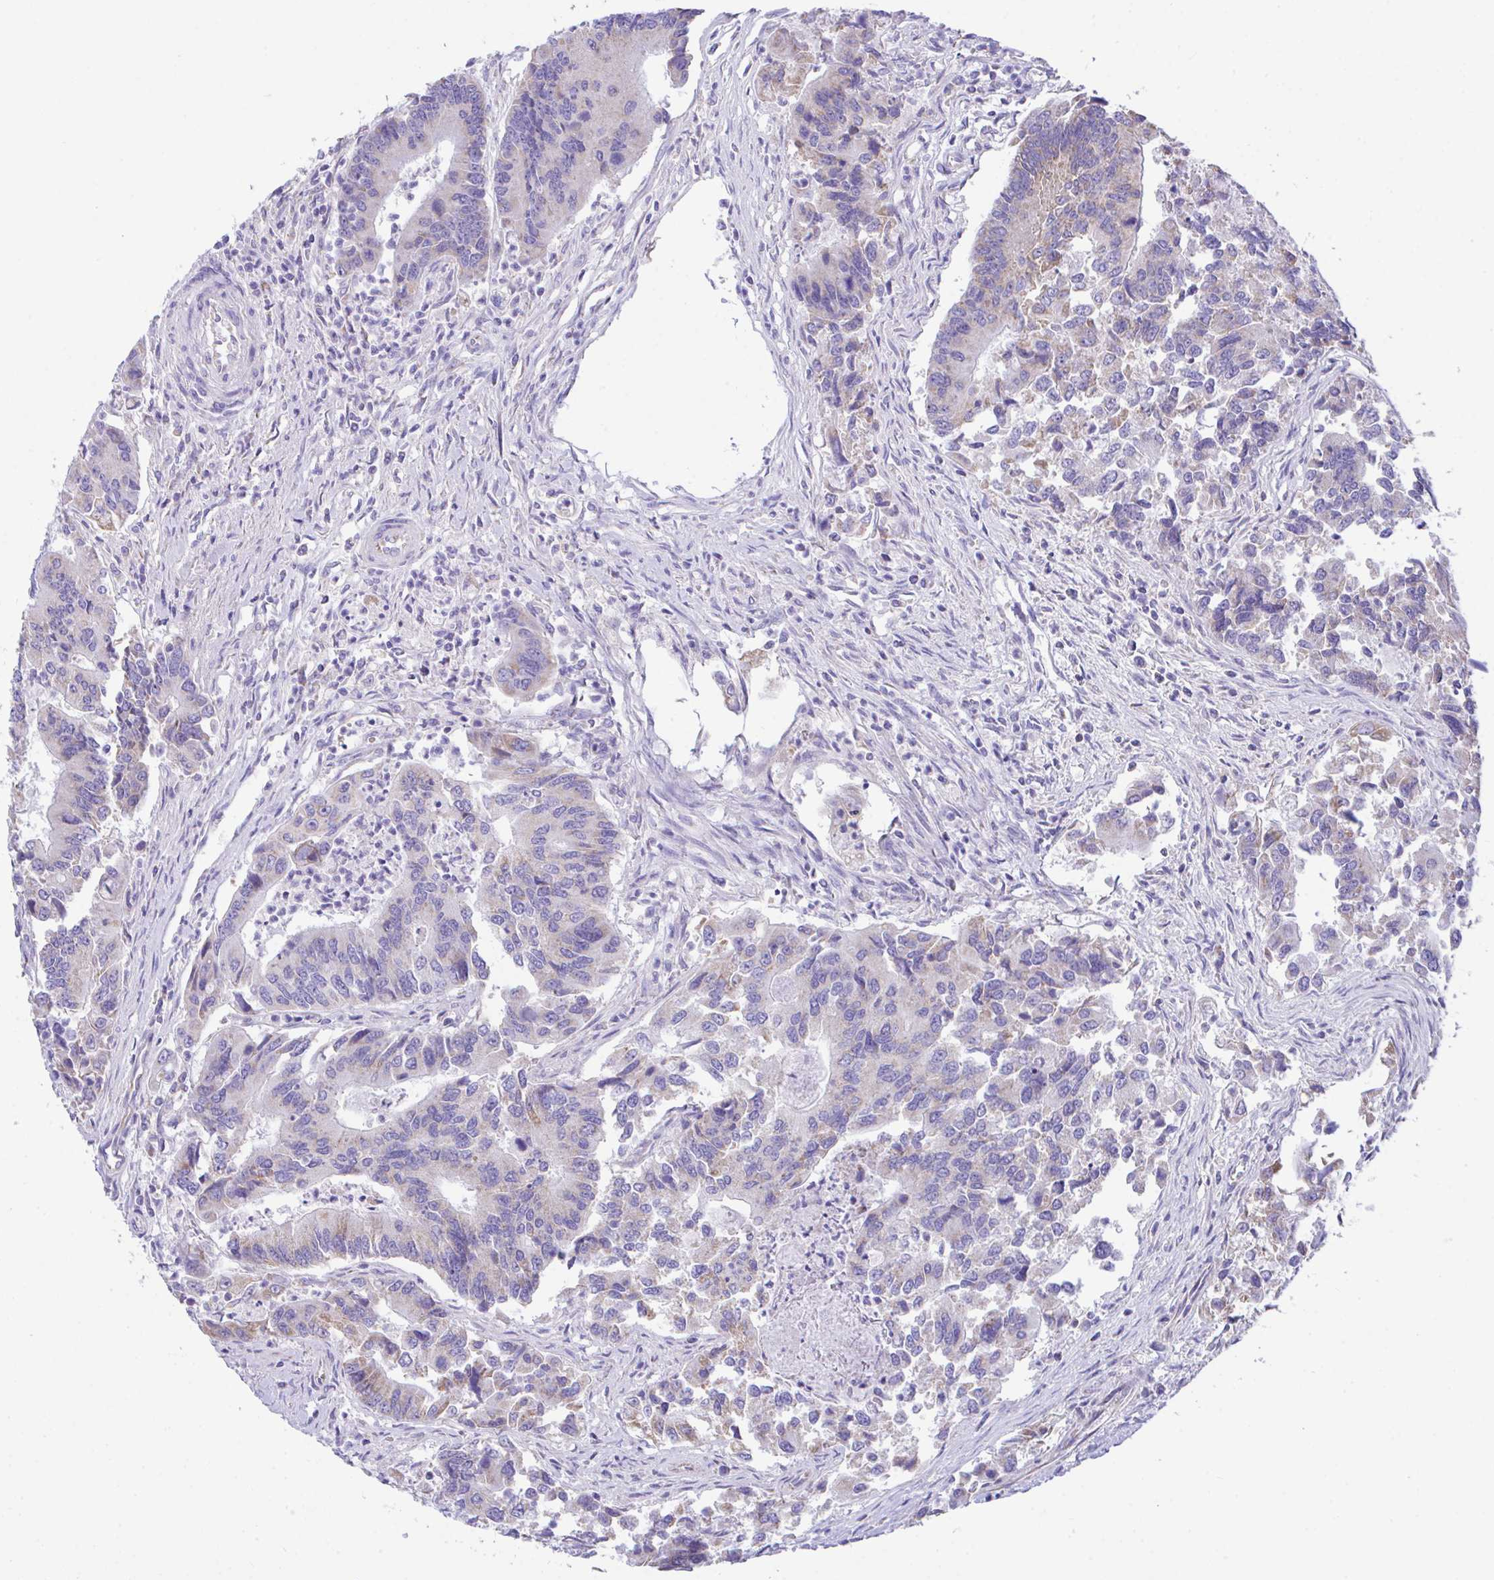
{"staining": {"intensity": "weak", "quantity": "<25%", "location": "cytoplasmic/membranous"}, "tissue": "colorectal cancer", "cell_type": "Tumor cells", "image_type": "cancer", "snomed": [{"axis": "morphology", "description": "Adenocarcinoma, NOS"}, {"axis": "topography", "description": "Colon"}], "caption": "Colorectal cancer was stained to show a protein in brown. There is no significant positivity in tumor cells.", "gene": "NLRP8", "patient": {"sex": "female", "age": 67}}